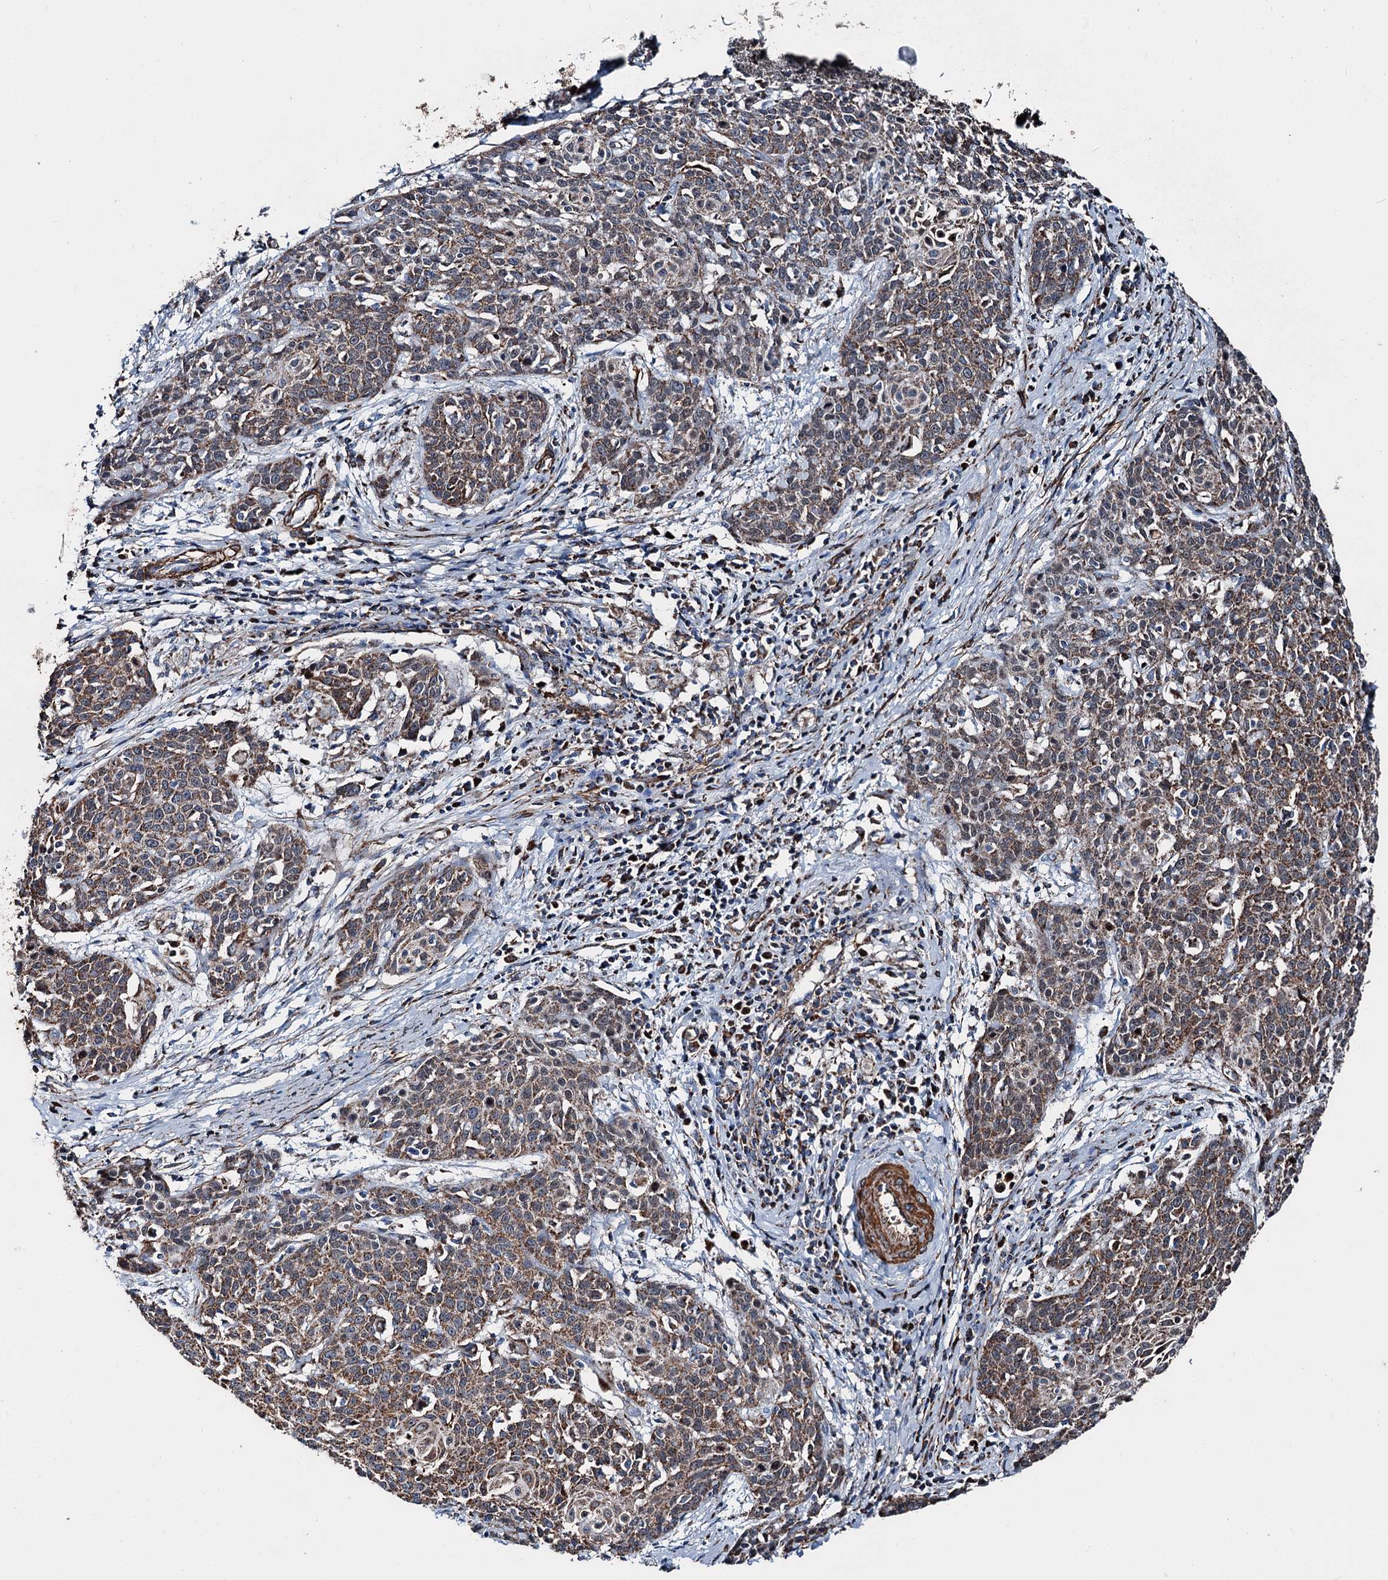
{"staining": {"intensity": "moderate", "quantity": ">75%", "location": "cytoplasmic/membranous"}, "tissue": "cervical cancer", "cell_type": "Tumor cells", "image_type": "cancer", "snomed": [{"axis": "morphology", "description": "Squamous cell carcinoma, NOS"}, {"axis": "topography", "description": "Cervix"}], "caption": "Cervical cancer (squamous cell carcinoma) tissue reveals moderate cytoplasmic/membranous staining in approximately >75% of tumor cells, visualized by immunohistochemistry. Using DAB (3,3'-diaminobenzidine) (brown) and hematoxylin (blue) stains, captured at high magnification using brightfield microscopy.", "gene": "DDIAS", "patient": {"sex": "female", "age": 38}}